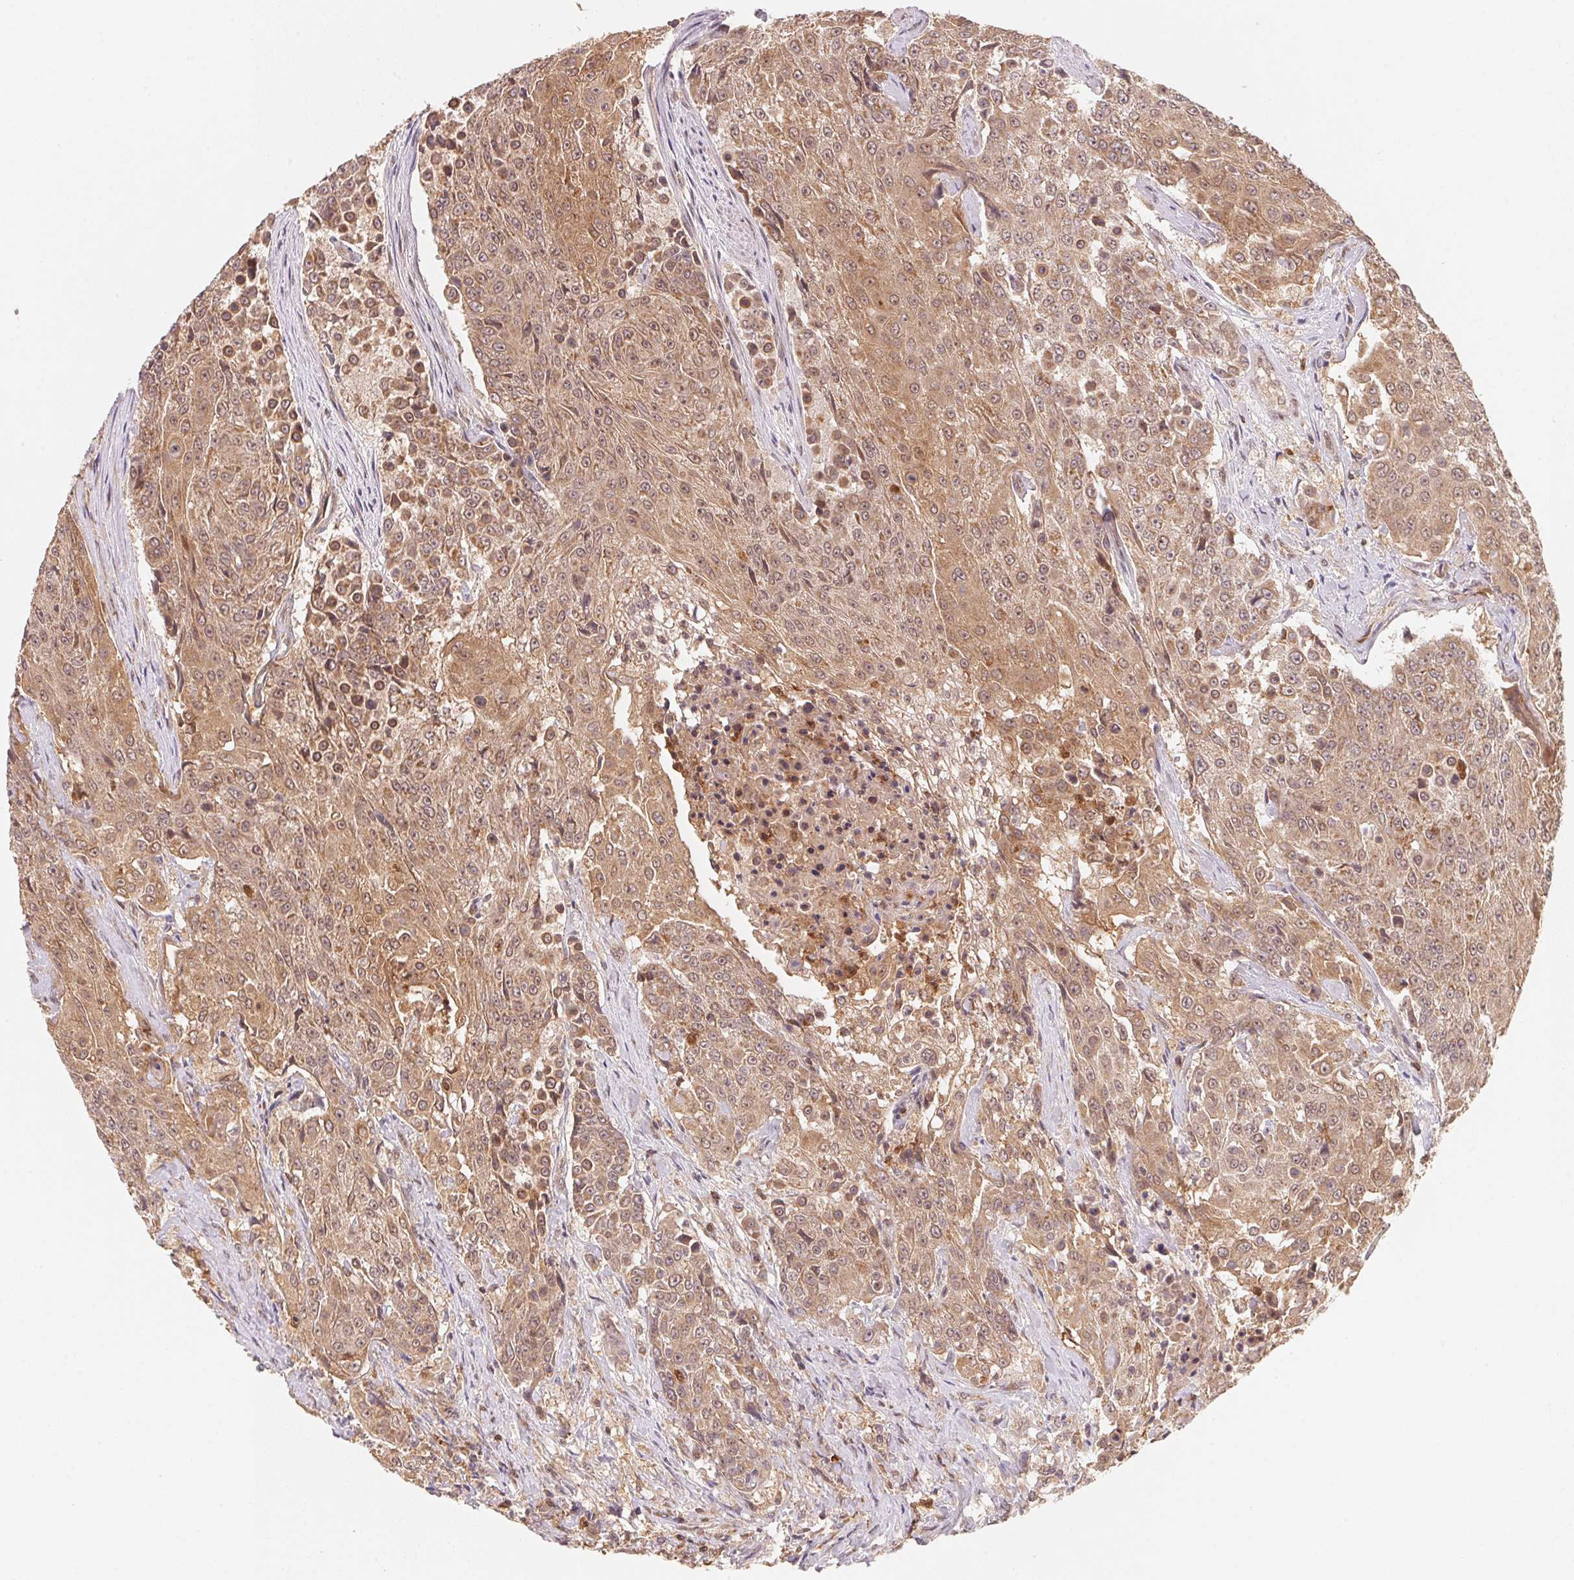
{"staining": {"intensity": "moderate", "quantity": ">75%", "location": "cytoplasmic/membranous,nuclear"}, "tissue": "urothelial cancer", "cell_type": "Tumor cells", "image_type": "cancer", "snomed": [{"axis": "morphology", "description": "Urothelial carcinoma, High grade"}, {"axis": "topography", "description": "Urinary bladder"}], "caption": "Protein staining of high-grade urothelial carcinoma tissue reveals moderate cytoplasmic/membranous and nuclear positivity in approximately >75% of tumor cells.", "gene": "CCDC102B", "patient": {"sex": "female", "age": 63}}